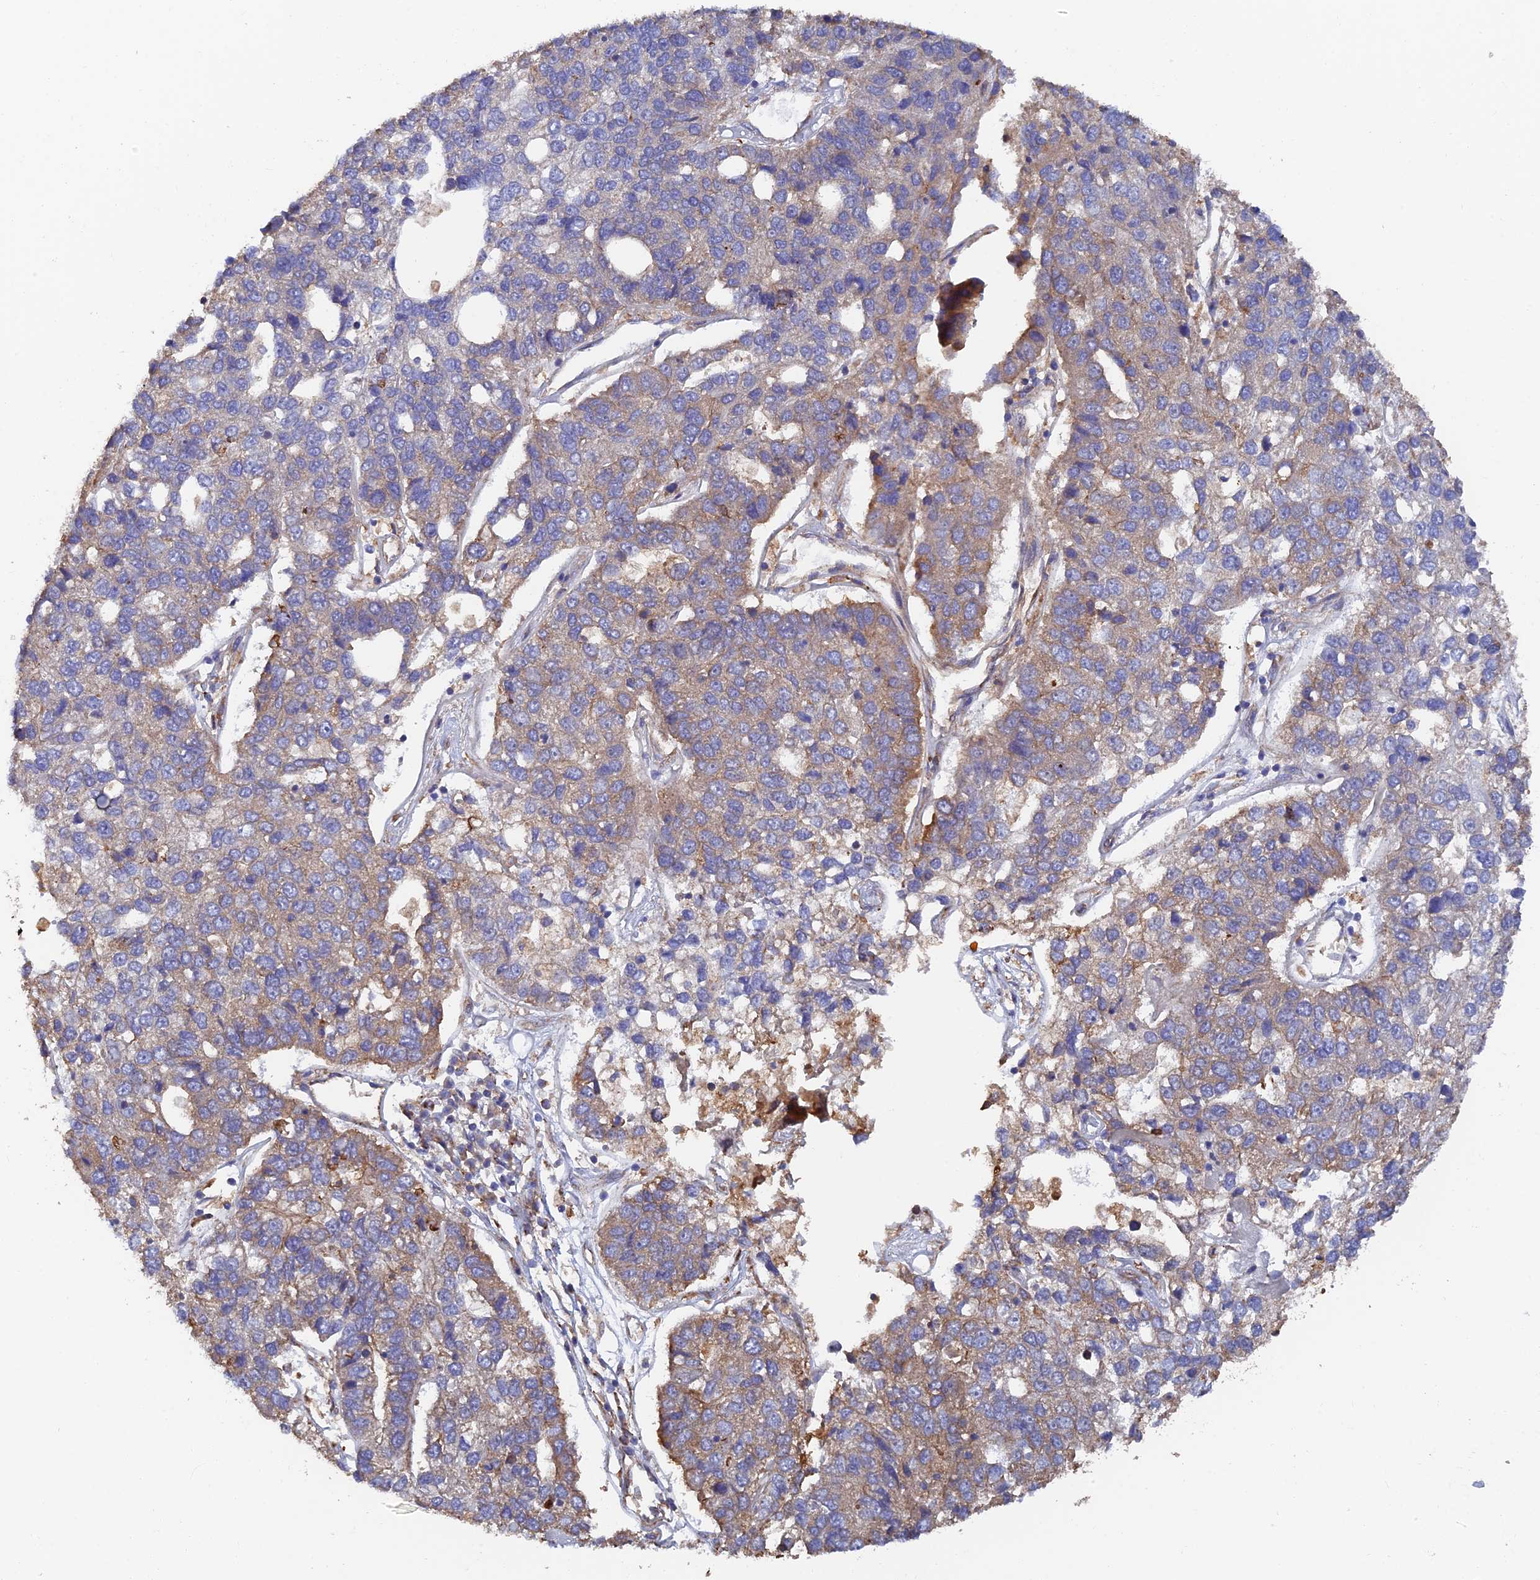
{"staining": {"intensity": "weak", "quantity": "<25%", "location": "cytoplasmic/membranous"}, "tissue": "pancreatic cancer", "cell_type": "Tumor cells", "image_type": "cancer", "snomed": [{"axis": "morphology", "description": "Adenocarcinoma, NOS"}, {"axis": "topography", "description": "Pancreas"}], "caption": "Pancreatic cancer was stained to show a protein in brown. There is no significant positivity in tumor cells. (Brightfield microscopy of DAB immunohistochemistry (IHC) at high magnification).", "gene": "WBP11", "patient": {"sex": "female", "age": 61}}